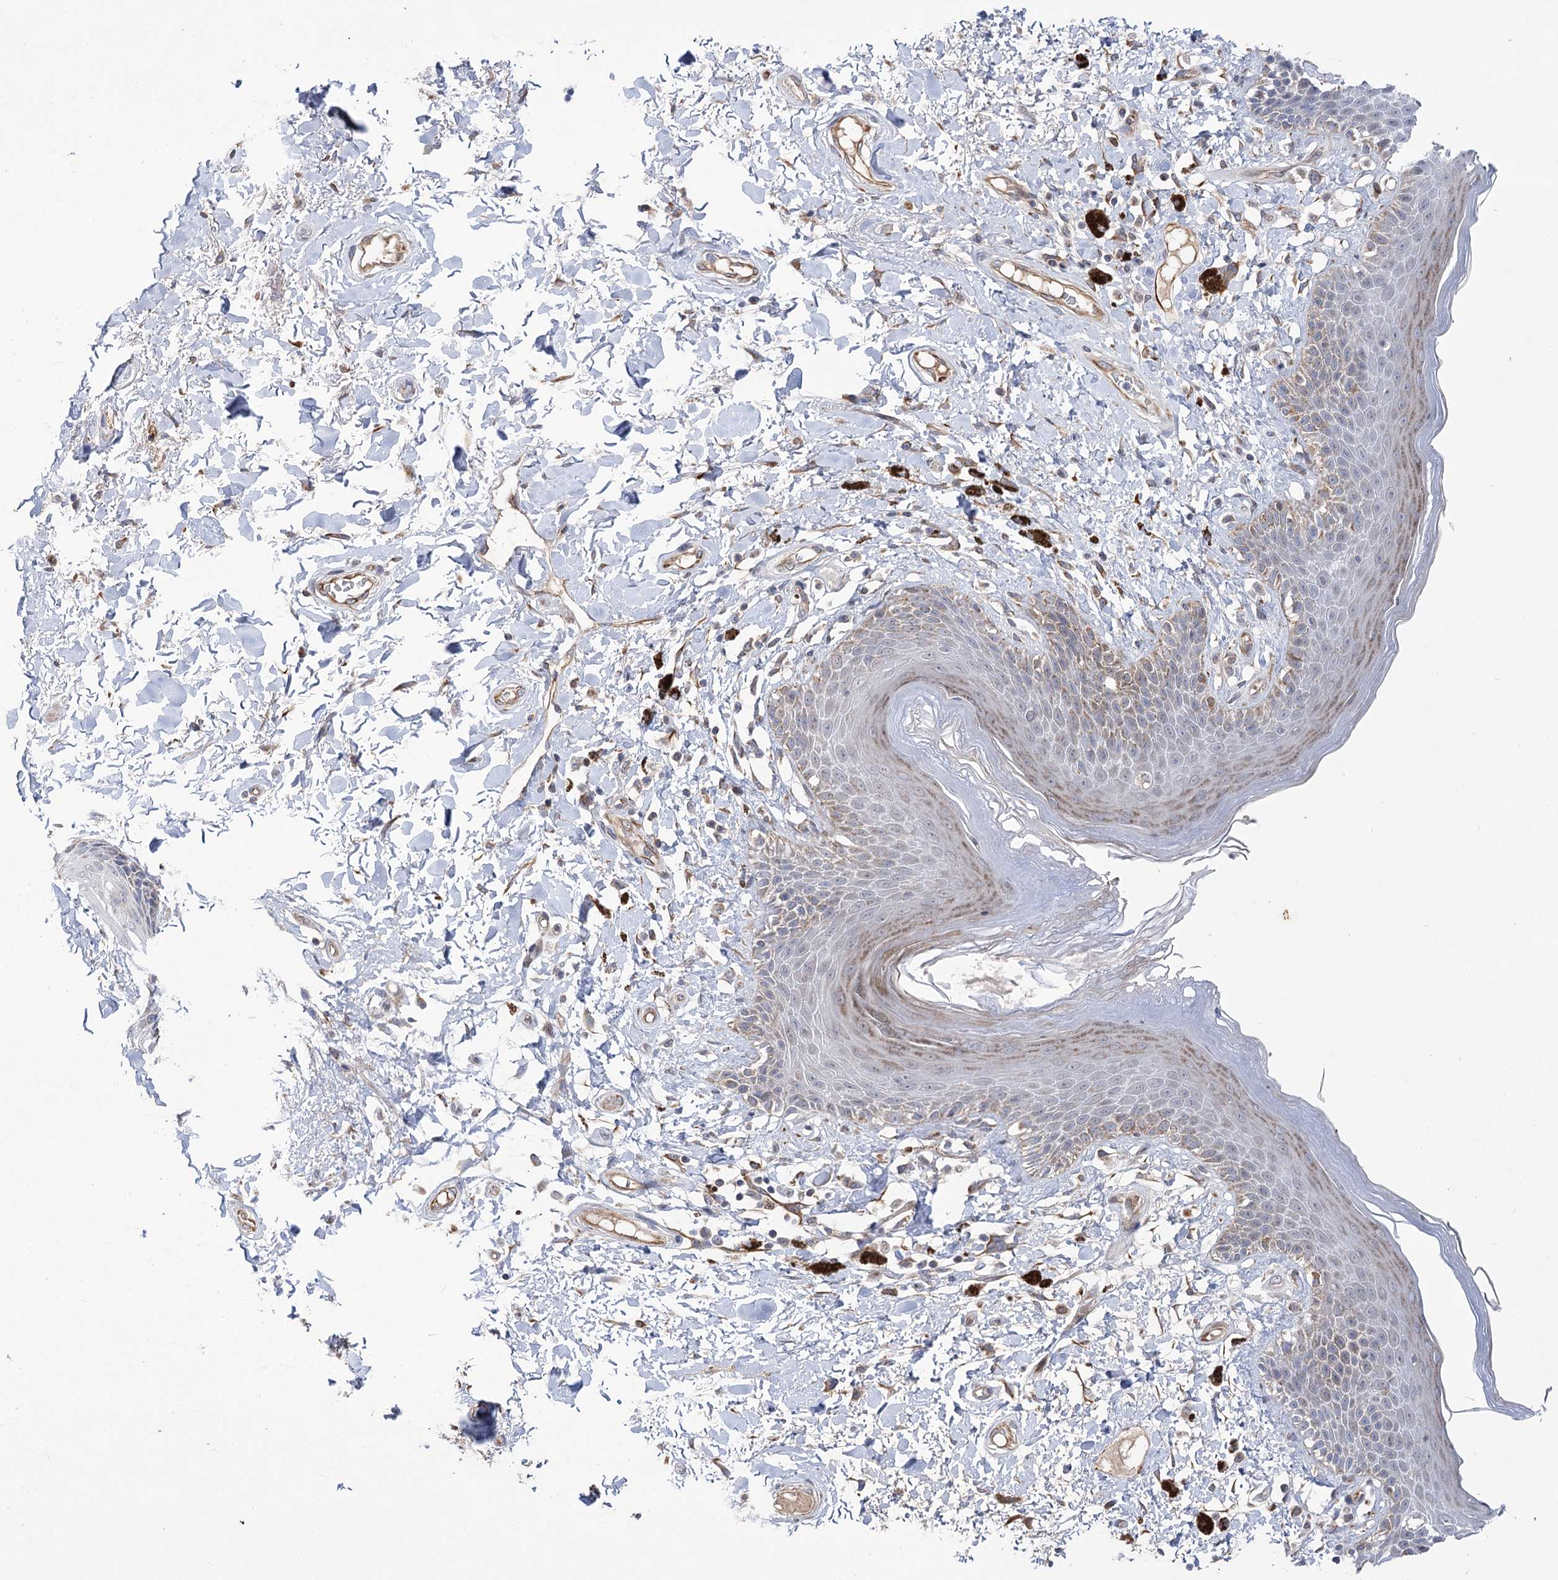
{"staining": {"intensity": "weak", "quantity": "25%-75%", "location": "cytoplasmic/membranous"}, "tissue": "skin", "cell_type": "Epidermal cells", "image_type": "normal", "snomed": [{"axis": "morphology", "description": "Normal tissue, NOS"}, {"axis": "topography", "description": "Anal"}], "caption": "High-magnification brightfield microscopy of unremarkable skin stained with DAB (3,3'-diaminobenzidine) (brown) and counterstained with hematoxylin (blue). epidermal cells exhibit weak cytoplasmic/membranous staining is appreciated in approximately25%-75% of cells. (DAB IHC with brightfield microscopy, high magnification).", "gene": "ECHDC3", "patient": {"sex": "female", "age": 78}}